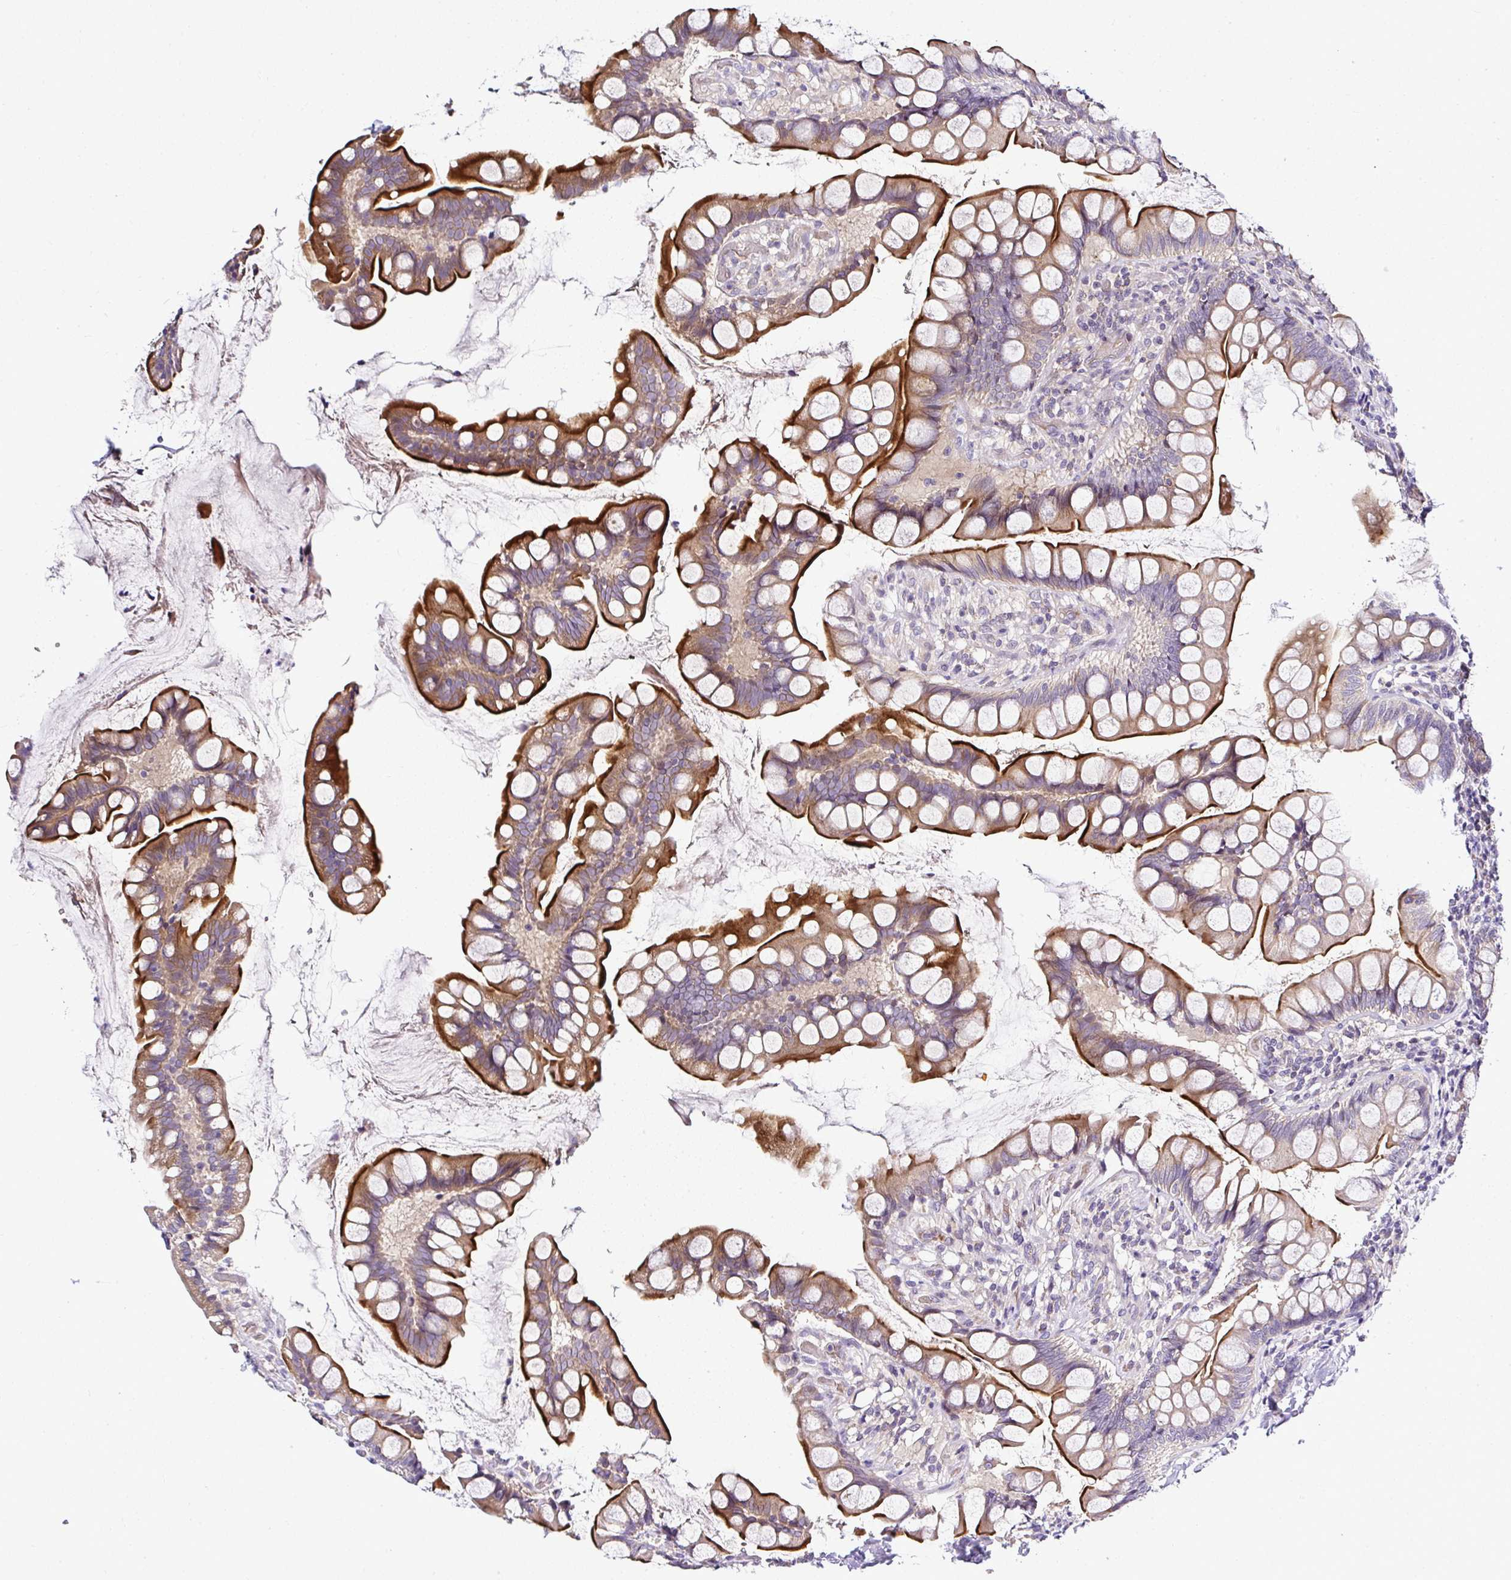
{"staining": {"intensity": "strong", "quantity": "25%-75%", "location": "cytoplasmic/membranous"}, "tissue": "small intestine", "cell_type": "Glandular cells", "image_type": "normal", "snomed": [{"axis": "morphology", "description": "Normal tissue, NOS"}, {"axis": "topography", "description": "Small intestine"}], "caption": "Glandular cells exhibit high levels of strong cytoplasmic/membranous expression in approximately 25%-75% of cells in unremarkable human small intestine.", "gene": "DEPDC5", "patient": {"sex": "male", "age": 70}}